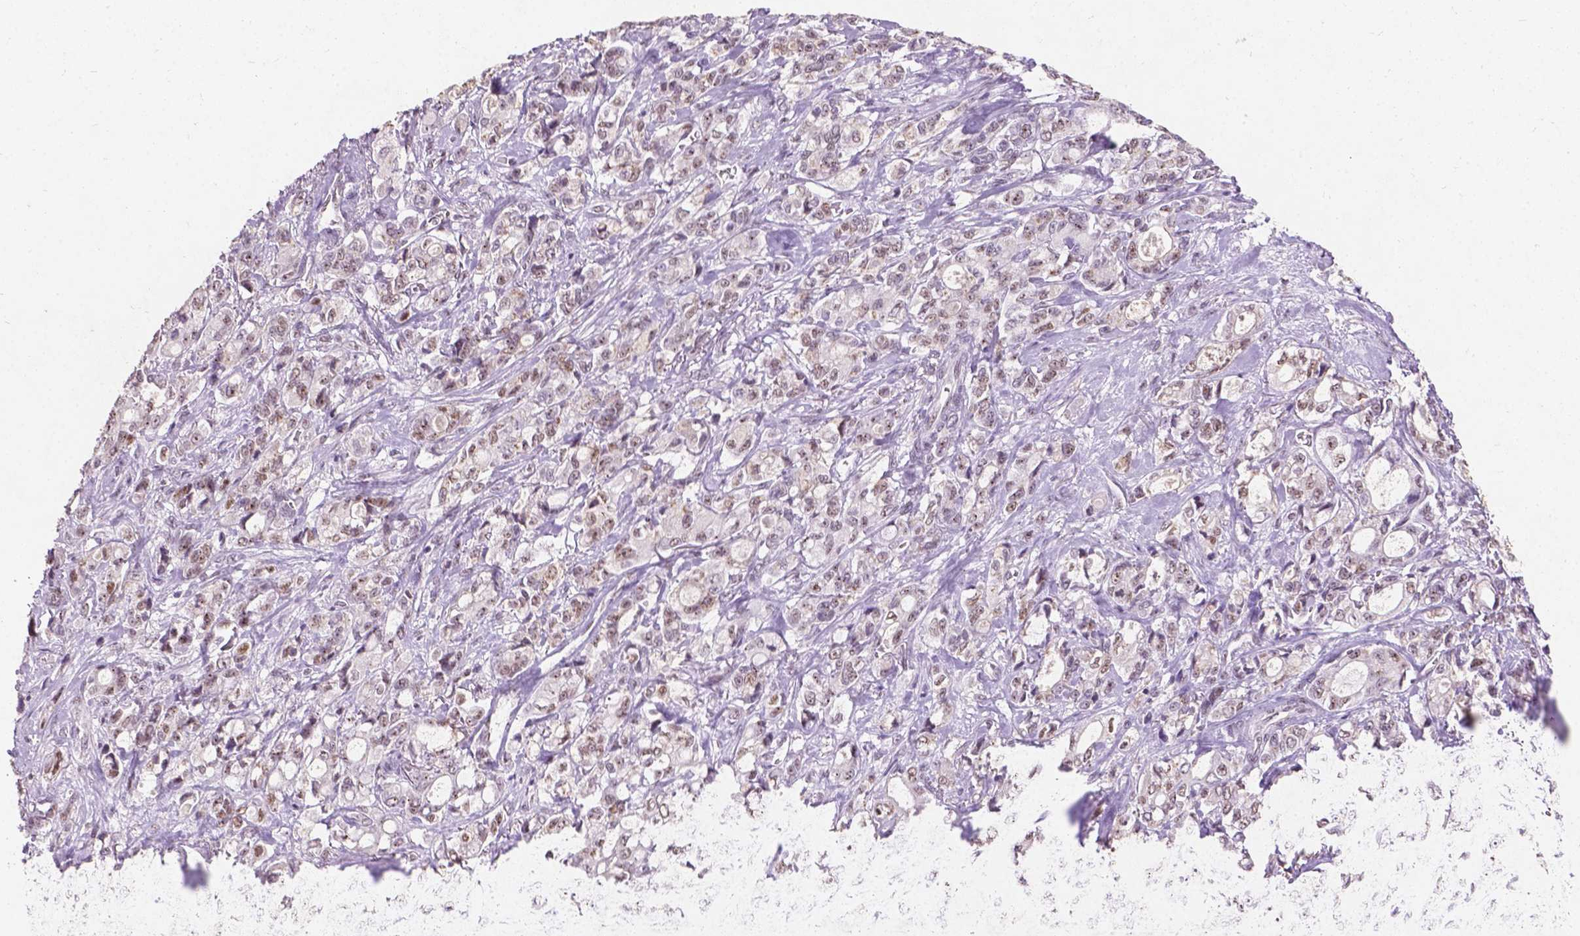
{"staining": {"intensity": "weak", "quantity": "25%-75%", "location": "nuclear"}, "tissue": "stomach cancer", "cell_type": "Tumor cells", "image_type": "cancer", "snomed": [{"axis": "morphology", "description": "Adenocarcinoma, NOS"}, {"axis": "topography", "description": "Stomach"}], "caption": "Immunohistochemical staining of adenocarcinoma (stomach) exhibits low levels of weak nuclear protein expression in about 25%-75% of tumor cells.", "gene": "COIL", "patient": {"sex": "male", "age": 63}}